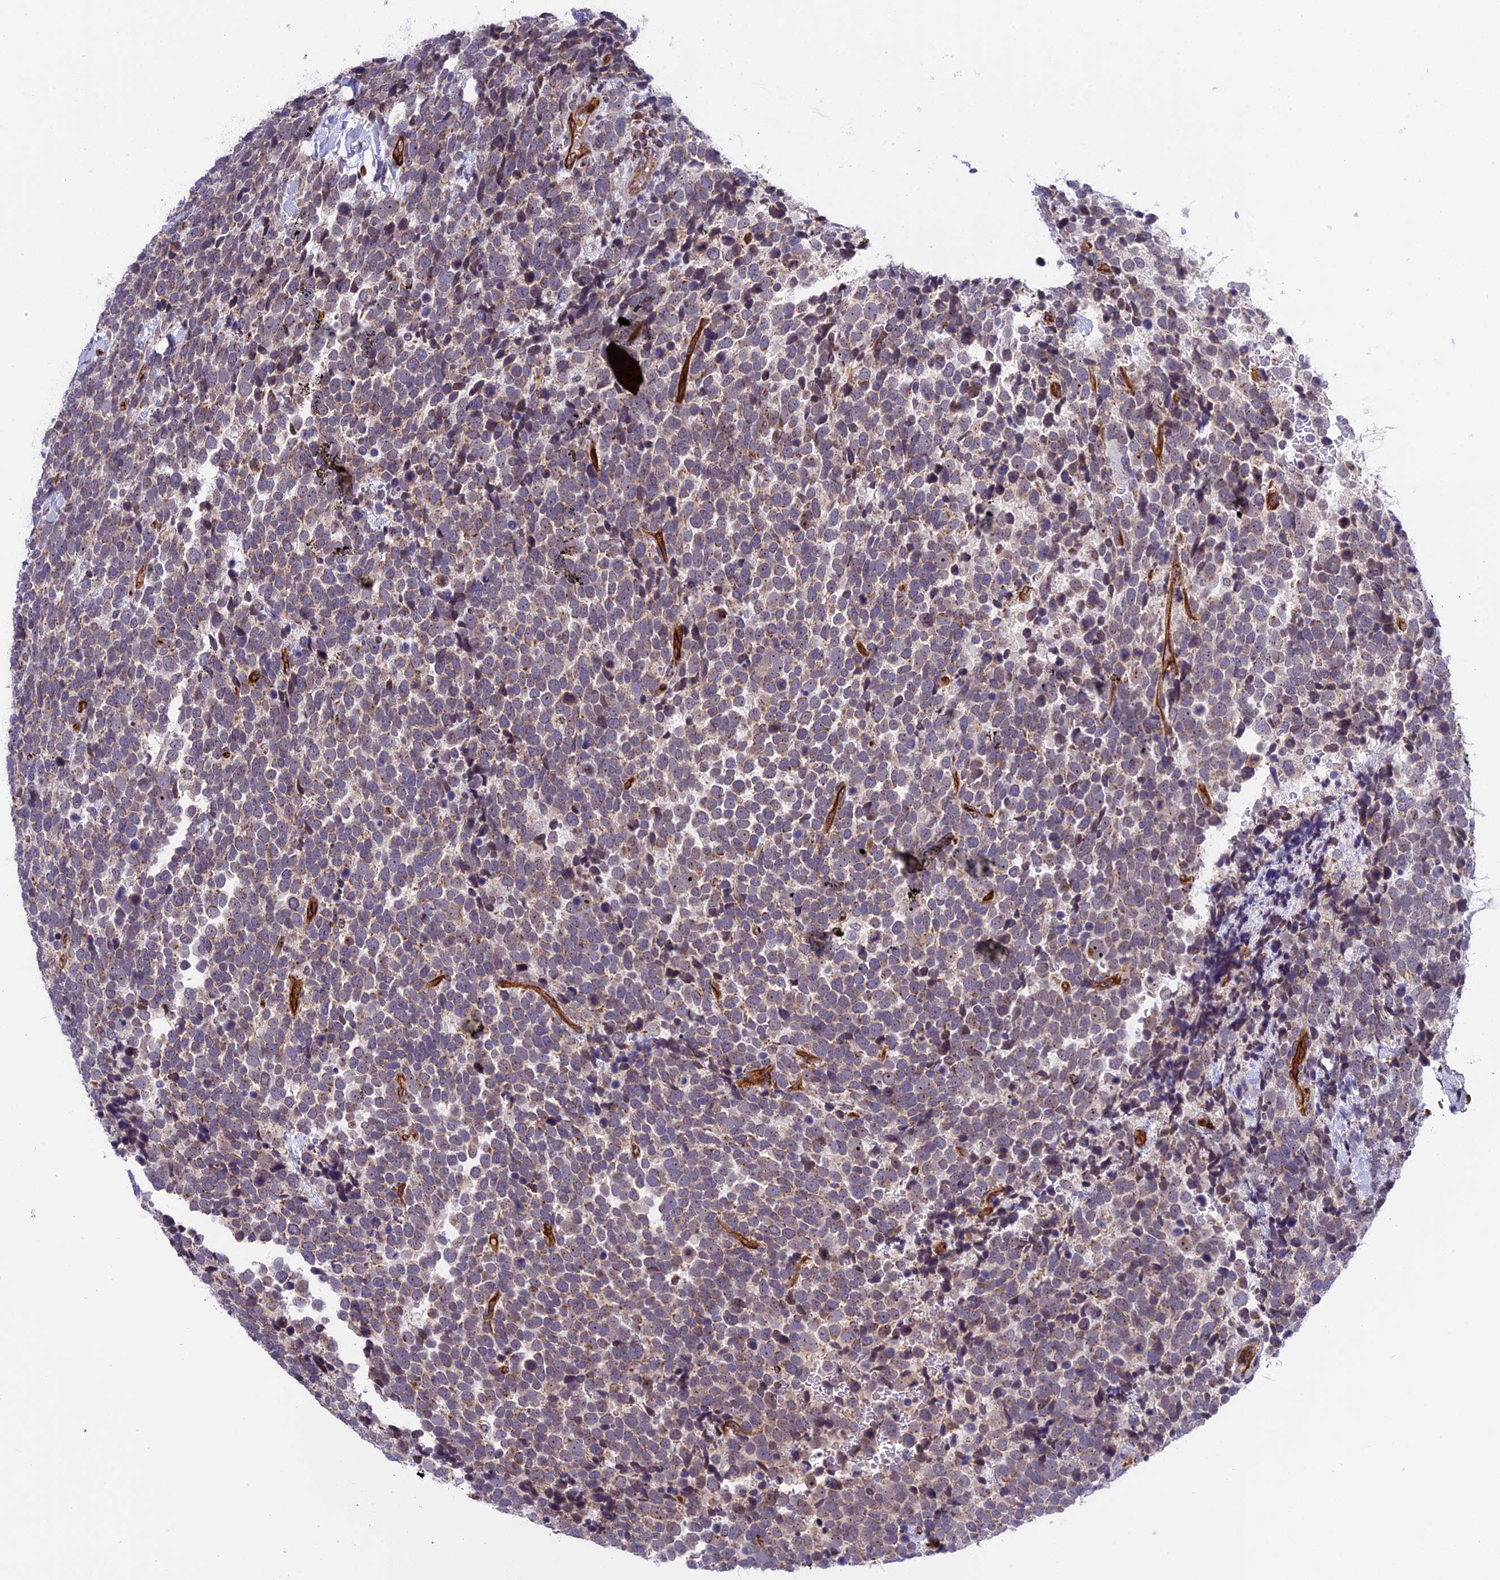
{"staining": {"intensity": "weak", "quantity": ">75%", "location": "cytoplasmic/membranous"}, "tissue": "urothelial cancer", "cell_type": "Tumor cells", "image_type": "cancer", "snomed": [{"axis": "morphology", "description": "Urothelial carcinoma, High grade"}, {"axis": "topography", "description": "Urinary bladder"}], "caption": "Urothelial carcinoma (high-grade) stained for a protein reveals weak cytoplasmic/membranous positivity in tumor cells.", "gene": "MPND", "patient": {"sex": "female", "age": 82}}